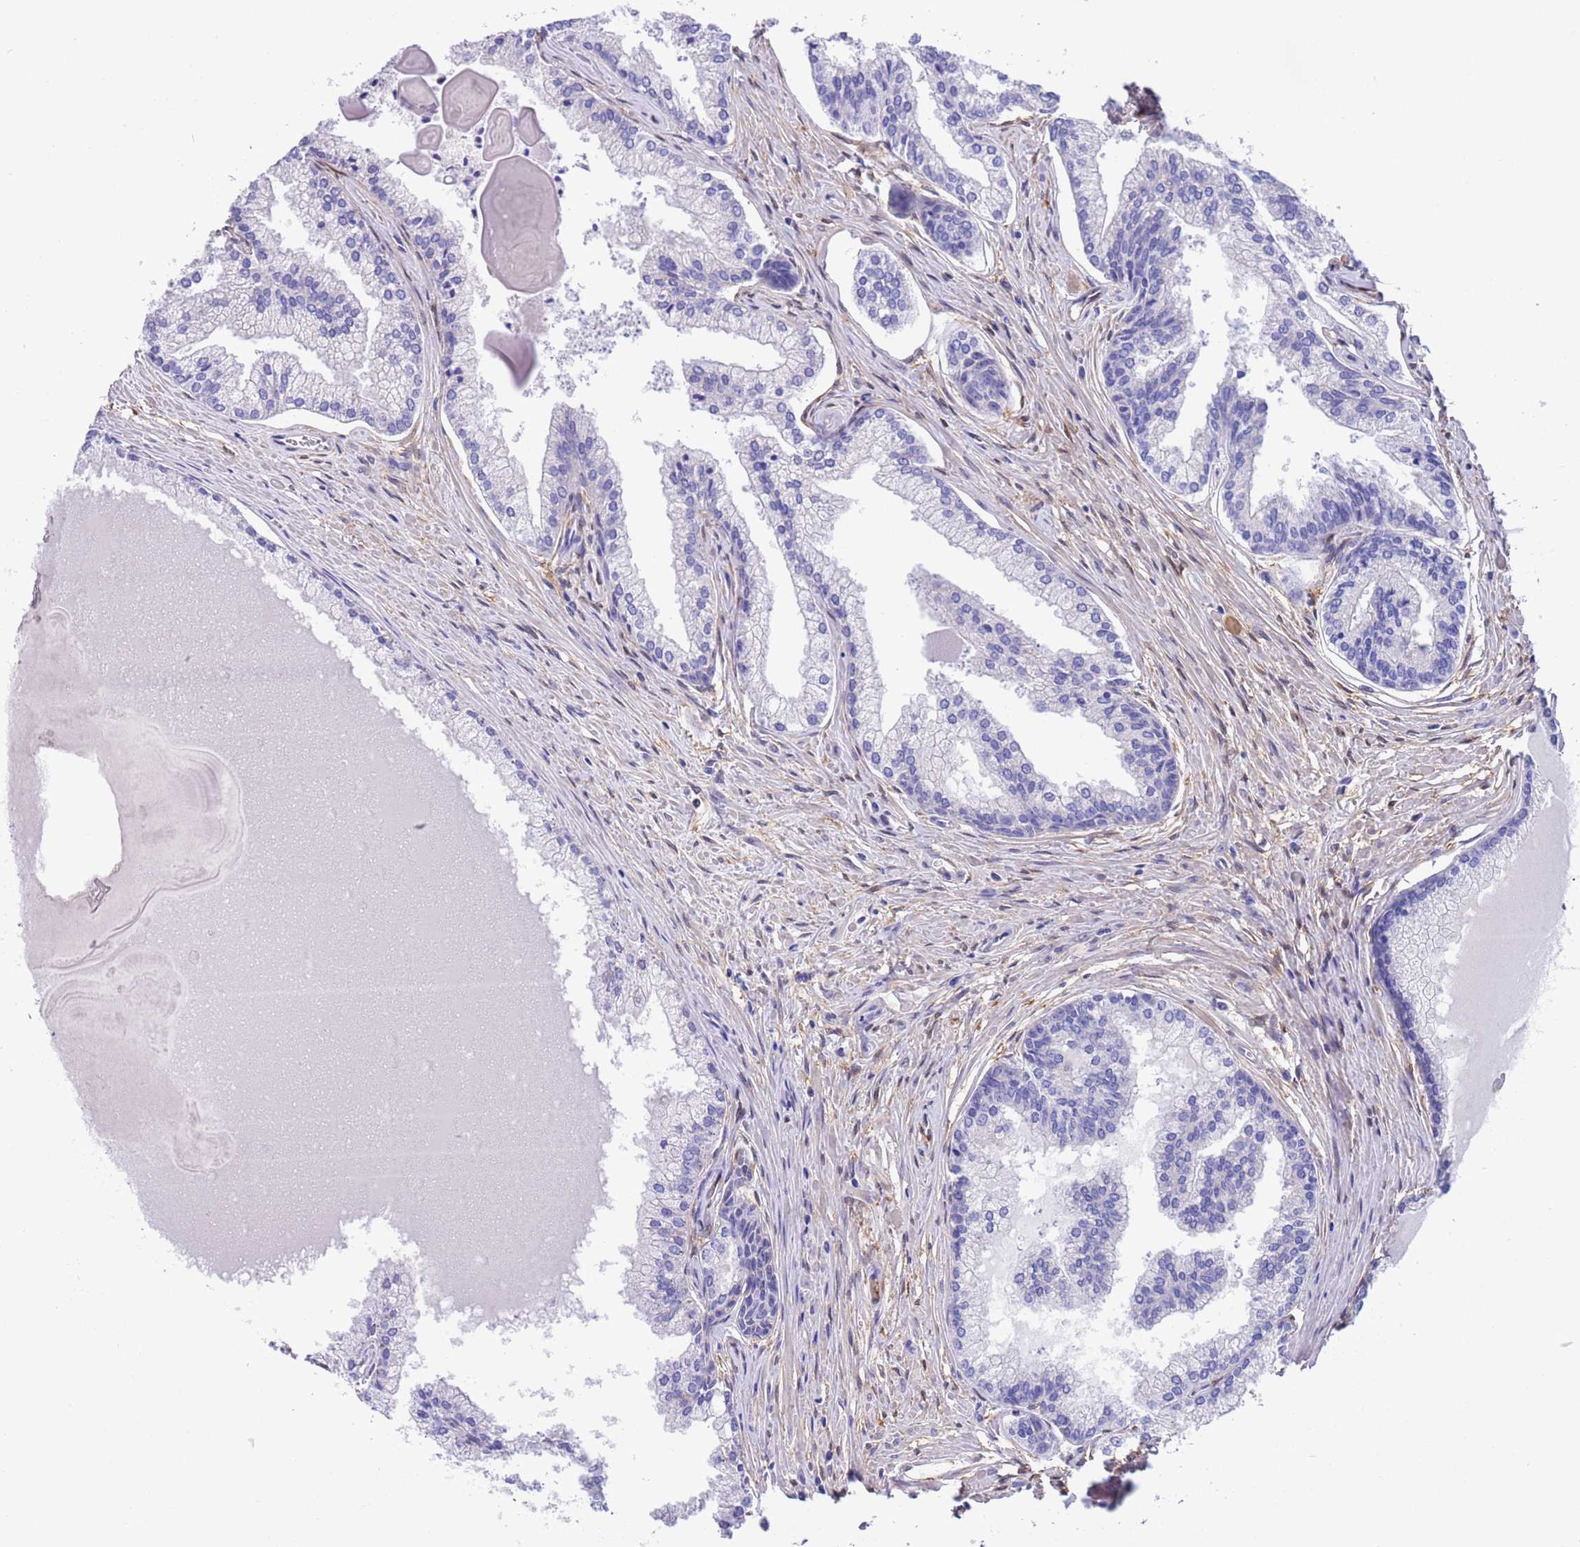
{"staining": {"intensity": "negative", "quantity": "none", "location": "none"}, "tissue": "prostate cancer", "cell_type": "Tumor cells", "image_type": "cancer", "snomed": [{"axis": "morphology", "description": "Adenocarcinoma, High grade"}, {"axis": "topography", "description": "Prostate"}], "caption": "Photomicrograph shows no significant protein positivity in tumor cells of prostate adenocarcinoma (high-grade).", "gene": "C6orf47", "patient": {"sex": "male", "age": 68}}